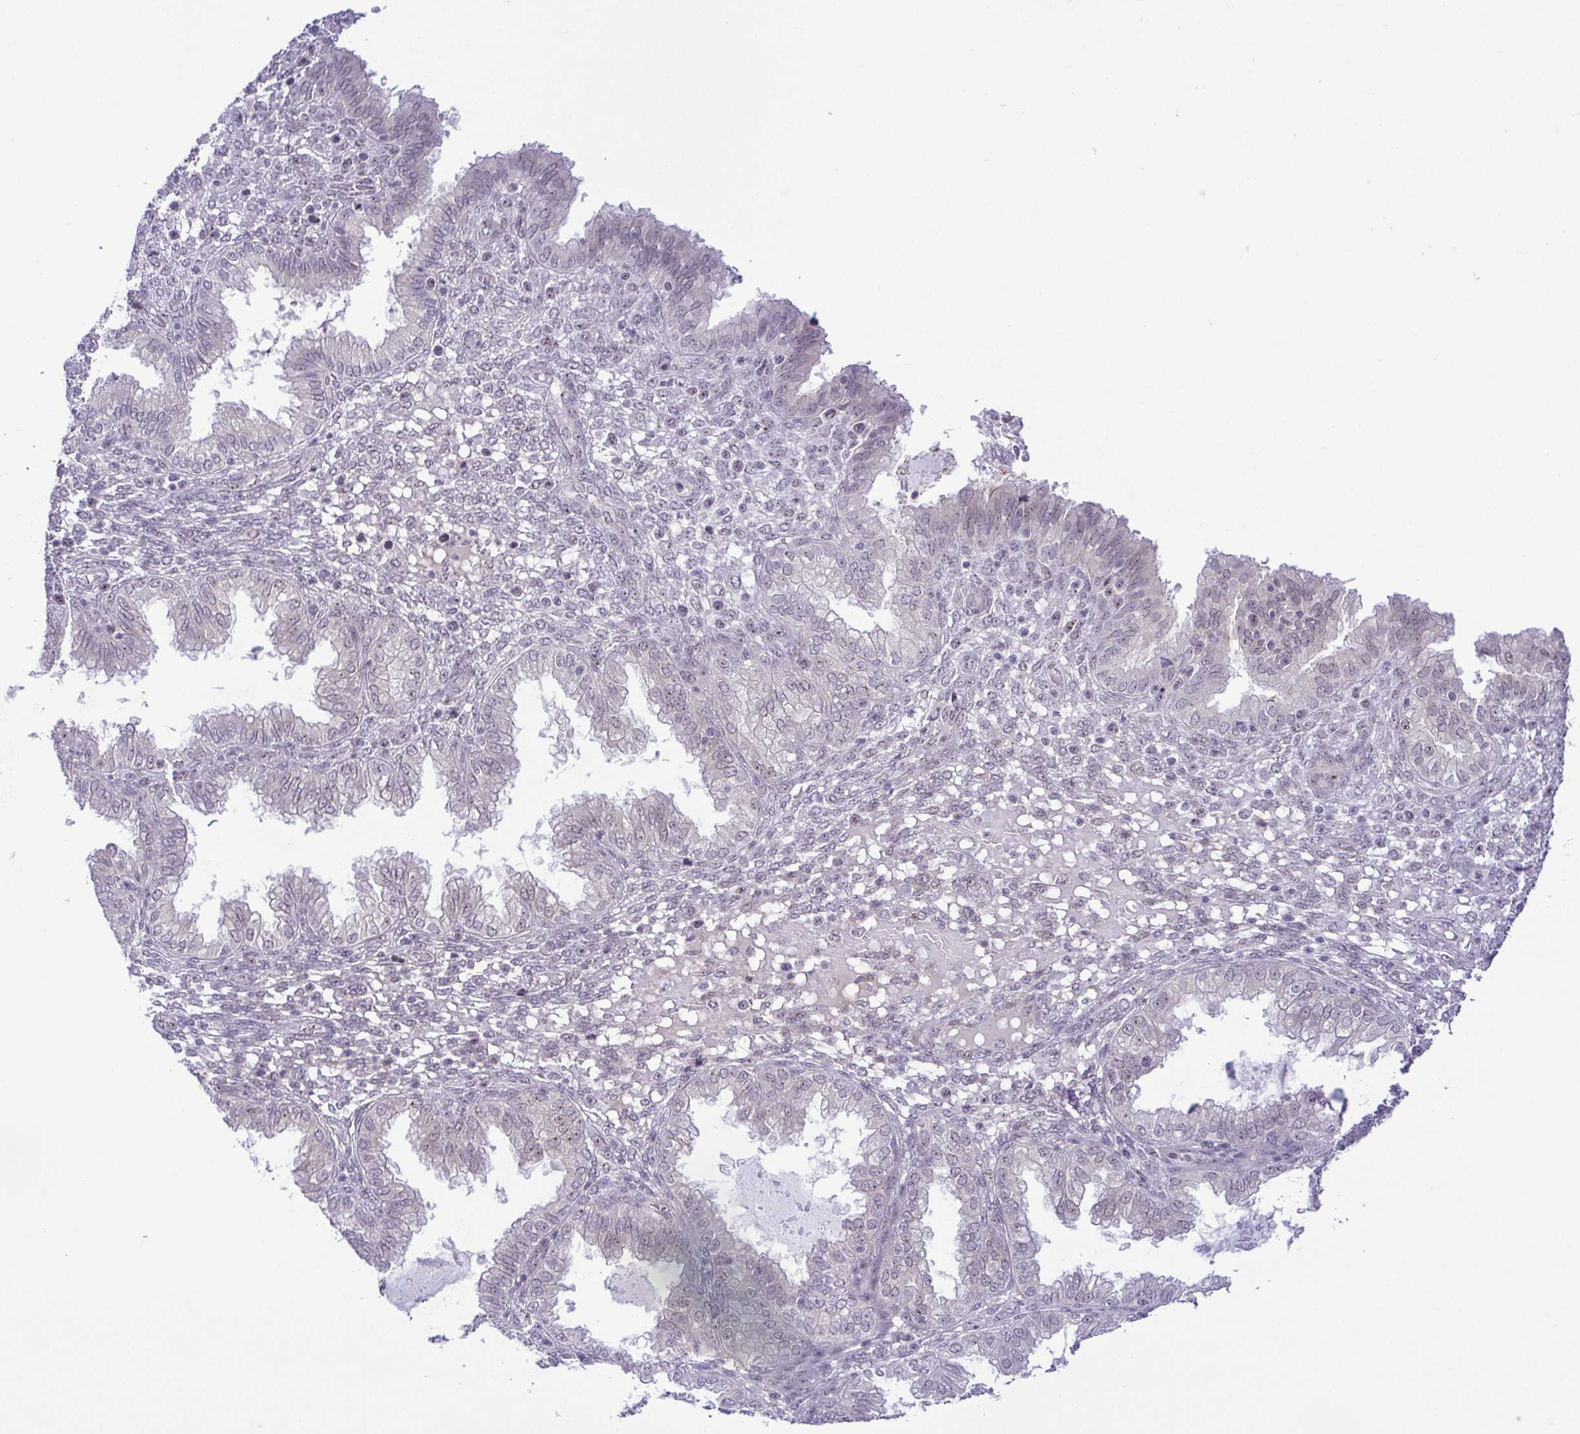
{"staining": {"intensity": "negative", "quantity": "none", "location": "none"}, "tissue": "endometrium", "cell_type": "Cells in endometrial stroma", "image_type": "normal", "snomed": [{"axis": "morphology", "description": "Normal tissue, NOS"}, {"axis": "topography", "description": "Endometrium"}], "caption": "This photomicrograph is of normal endometrium stained with immunohistochemistry to label a protein in brown with the nuclei are counter-stained blue. There is no expression in cells in endometrial stroma.", "gene": "RSL24D1", "patient": {"sex": "female", "age": 33}}